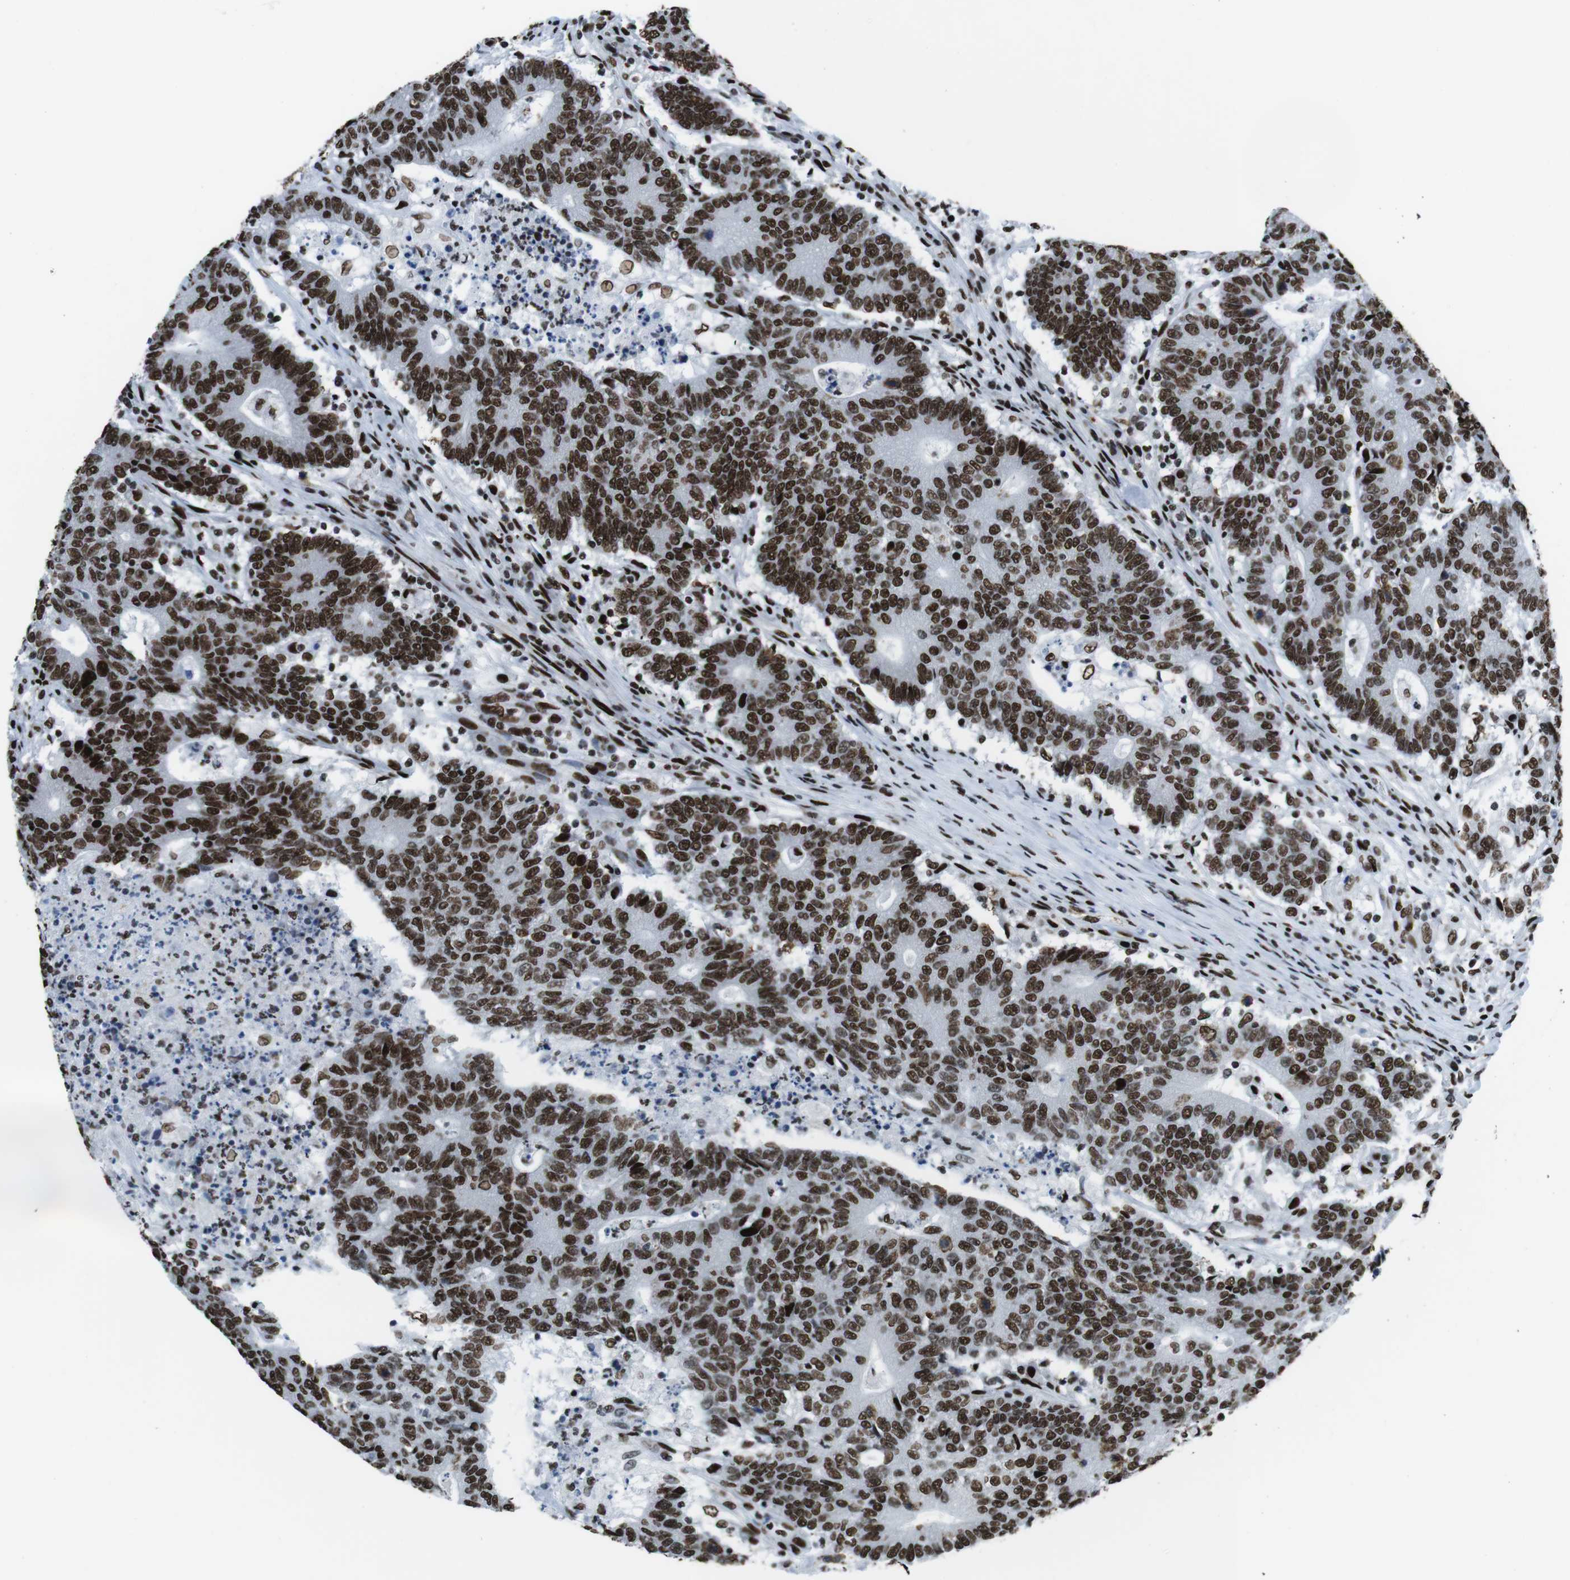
{"staining": {"intensity": "strong", "quantity": ">75%", "location": "nuclear"}, "tissue": "colorectal cancer", "cell_type": "Tumor cells", "image_type": "cancer", "snomed": [{"axis": "morphology", "description": "Normal tissue, NOS"}, {"axis": "morphology", "description": "Adenocarcinoma, NOS"}, {"axis": "topography", "description": "Colon"}], "caption": "Brown immunohistochemical staining in colorectal cancer shows strong nuclear positivity in about >75% of tumor cells.", "gene": "CITED2", "patient": {"sex": "female", "age": 75}}